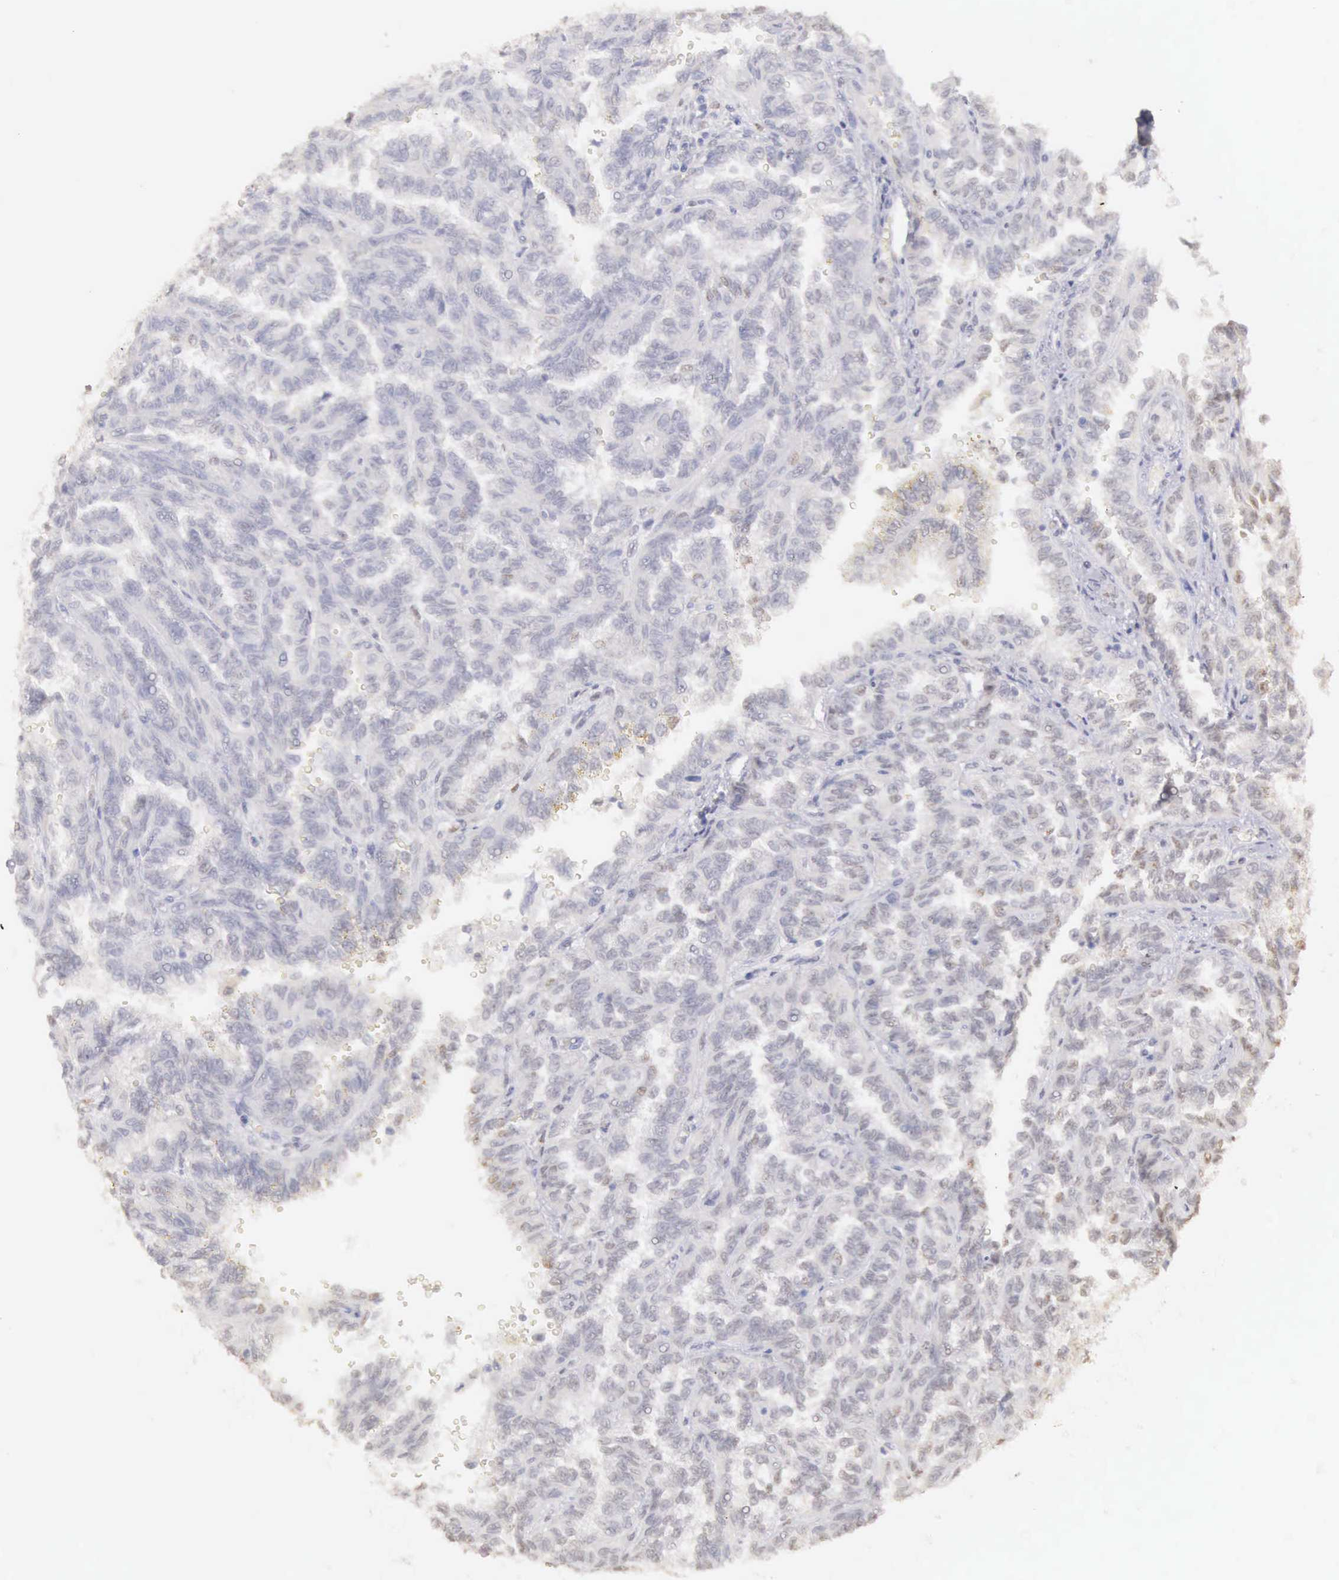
{"staining": {"intensity": "negative", "quantity": "none", "location": "none"}, "tissue": "renal cancer", "cell_type": "Tumor cells", "image_type": "cancer", "snomed": [{"axis": "morphology", "description": "Inflammation, NOS"}, {"axis": "morphology", "description": "Adenocarcinoma, NOS"}, {"axis": "topography", "description": "Kidney"}], "caption": "There is no significant positivity in tumor cells of renal cancer.", "gene": "UBA1", "patient": {"sex": "male", "age": 68}}